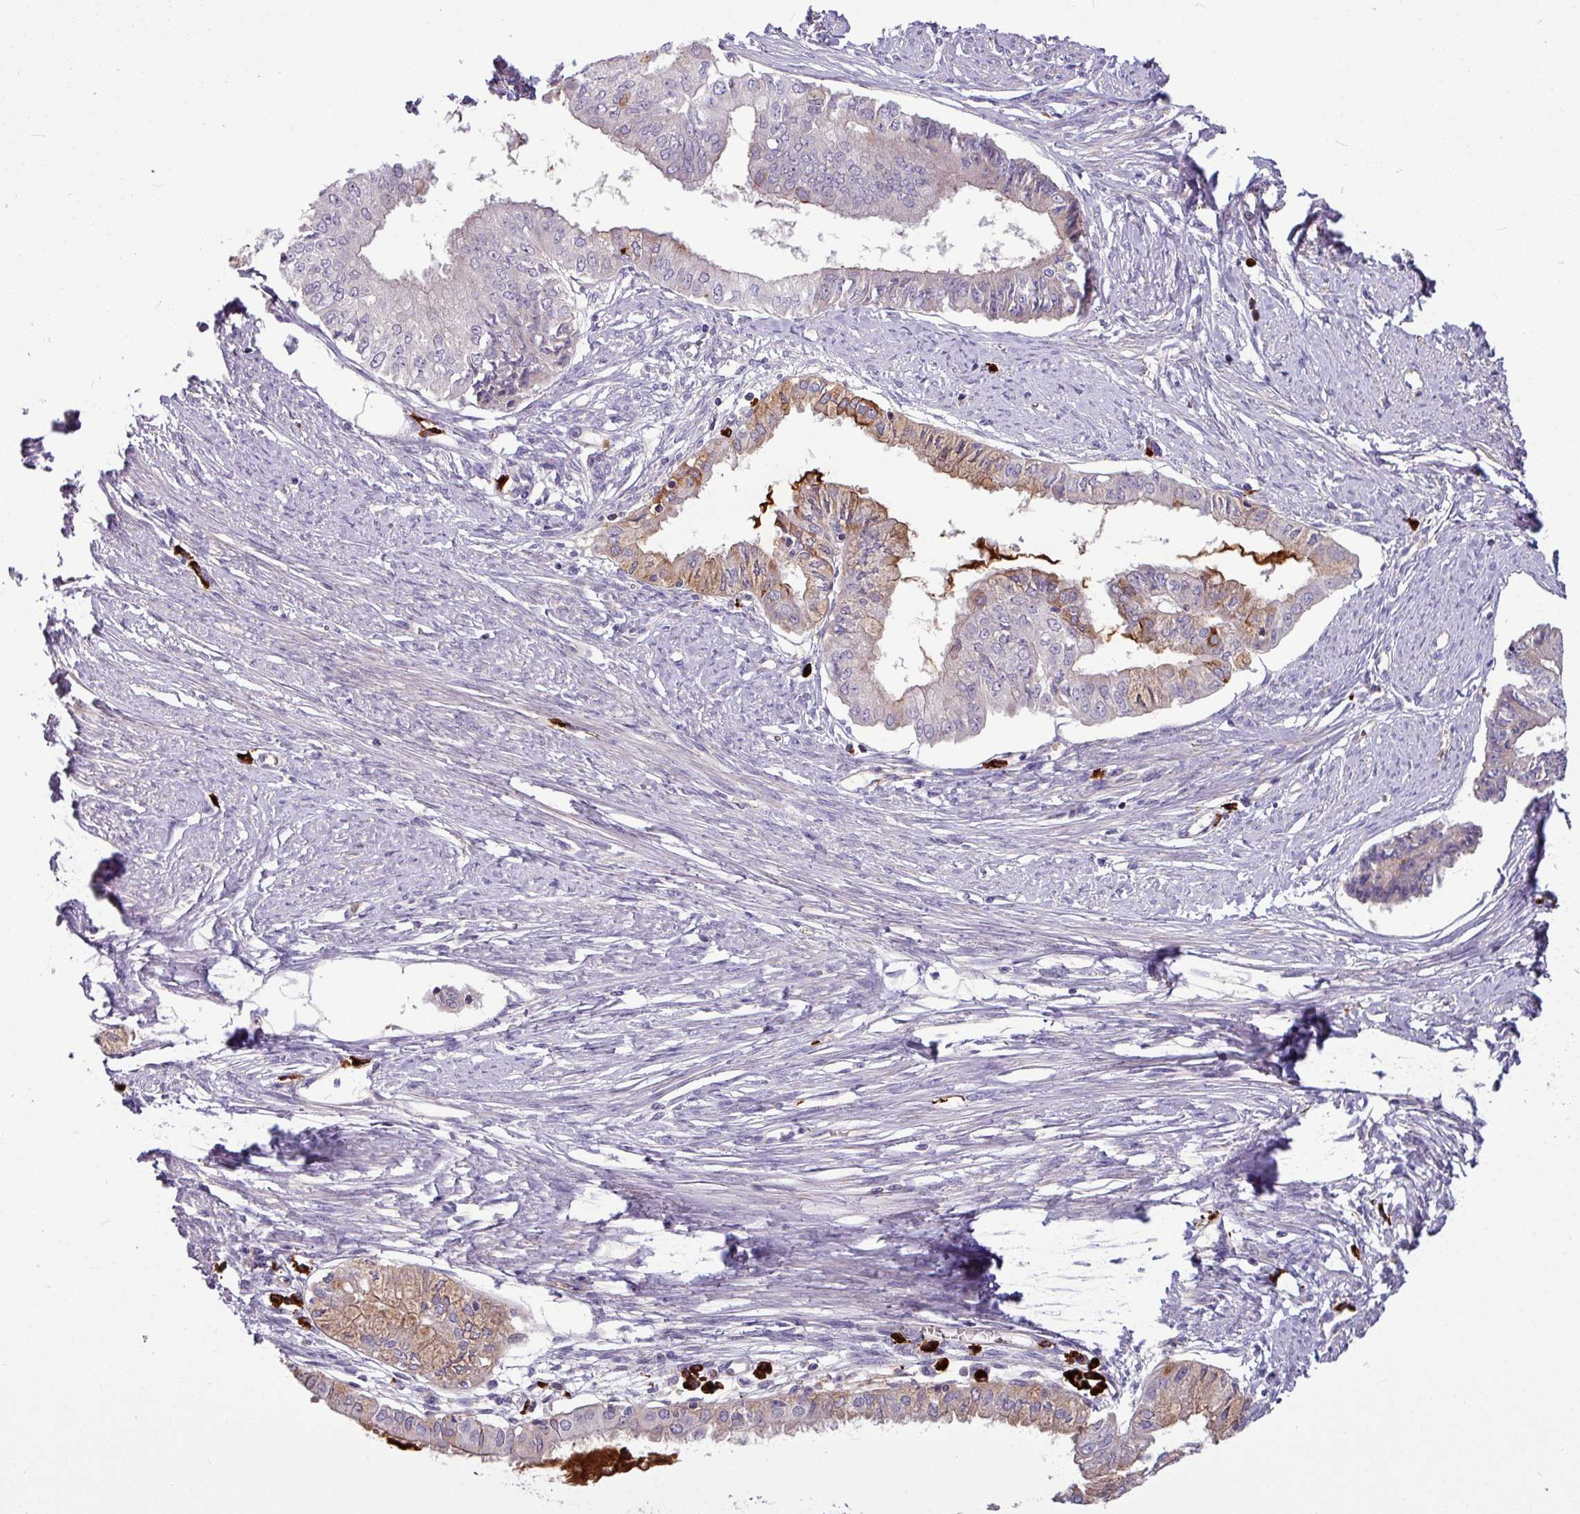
{"staining": {"intensity": "moderate", "quantity": "<25%", "location": "cytoplasmic/membranous"}, "tissue": "endometrial cancer", "cell_type": "Tumor cells", "image_type": "cancer", "snomed": [{"axis": "morphology", "description": "Adenocarcinoma, NOS"}, {"axis": "topography", "description": "Endometrium"}], "caption": "Immunohistochemical staining of endometrial cancer exhibits moderate cytoplasmic/membranous protein expression in about <25% of tumor cells.", "gene": "B4GALNT4", "patient": {"sex": "female", "age": 76}}